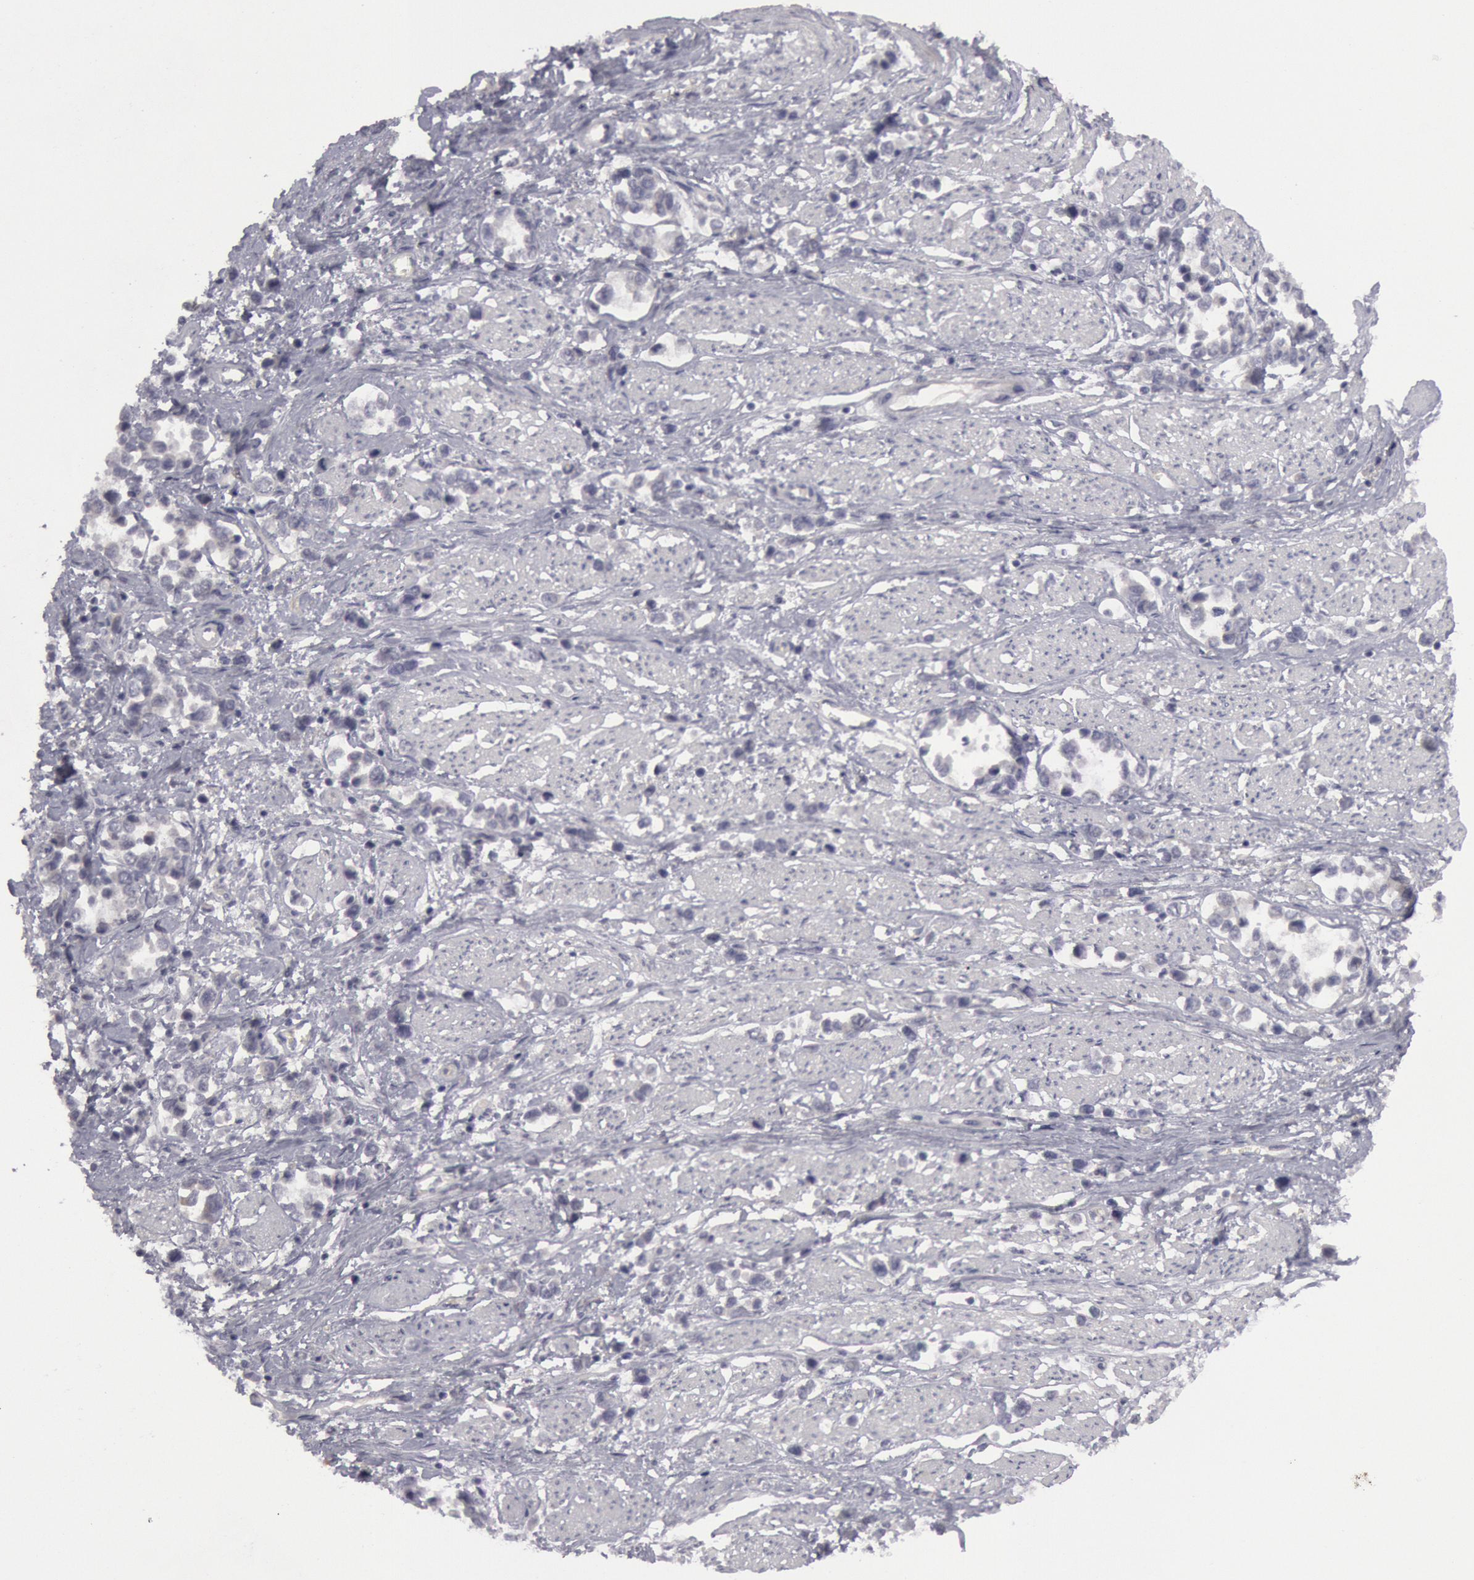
{"staining": {"intensity": "negative", "quantity": "none", "location": "none"}, "tissue": "stomach cancer", "cell_type": "Tumor cells", "image_type": "cancer", "snomed": [{"axis": "morphology", "description": "Adenocarcinoma, NOS"}, {"axis": "topography", "description": "Stomach, upper"}], "caption": "An image of human adenocarcinoma (stomach) is negative for staining in tumor cells. Brightfield microscopy of IHC stained with DAB (brown) and hematoxylin (blue), captured at high magnification.", "gene": "JOSD1", "patient": {"sex": "male", "age": 76}}